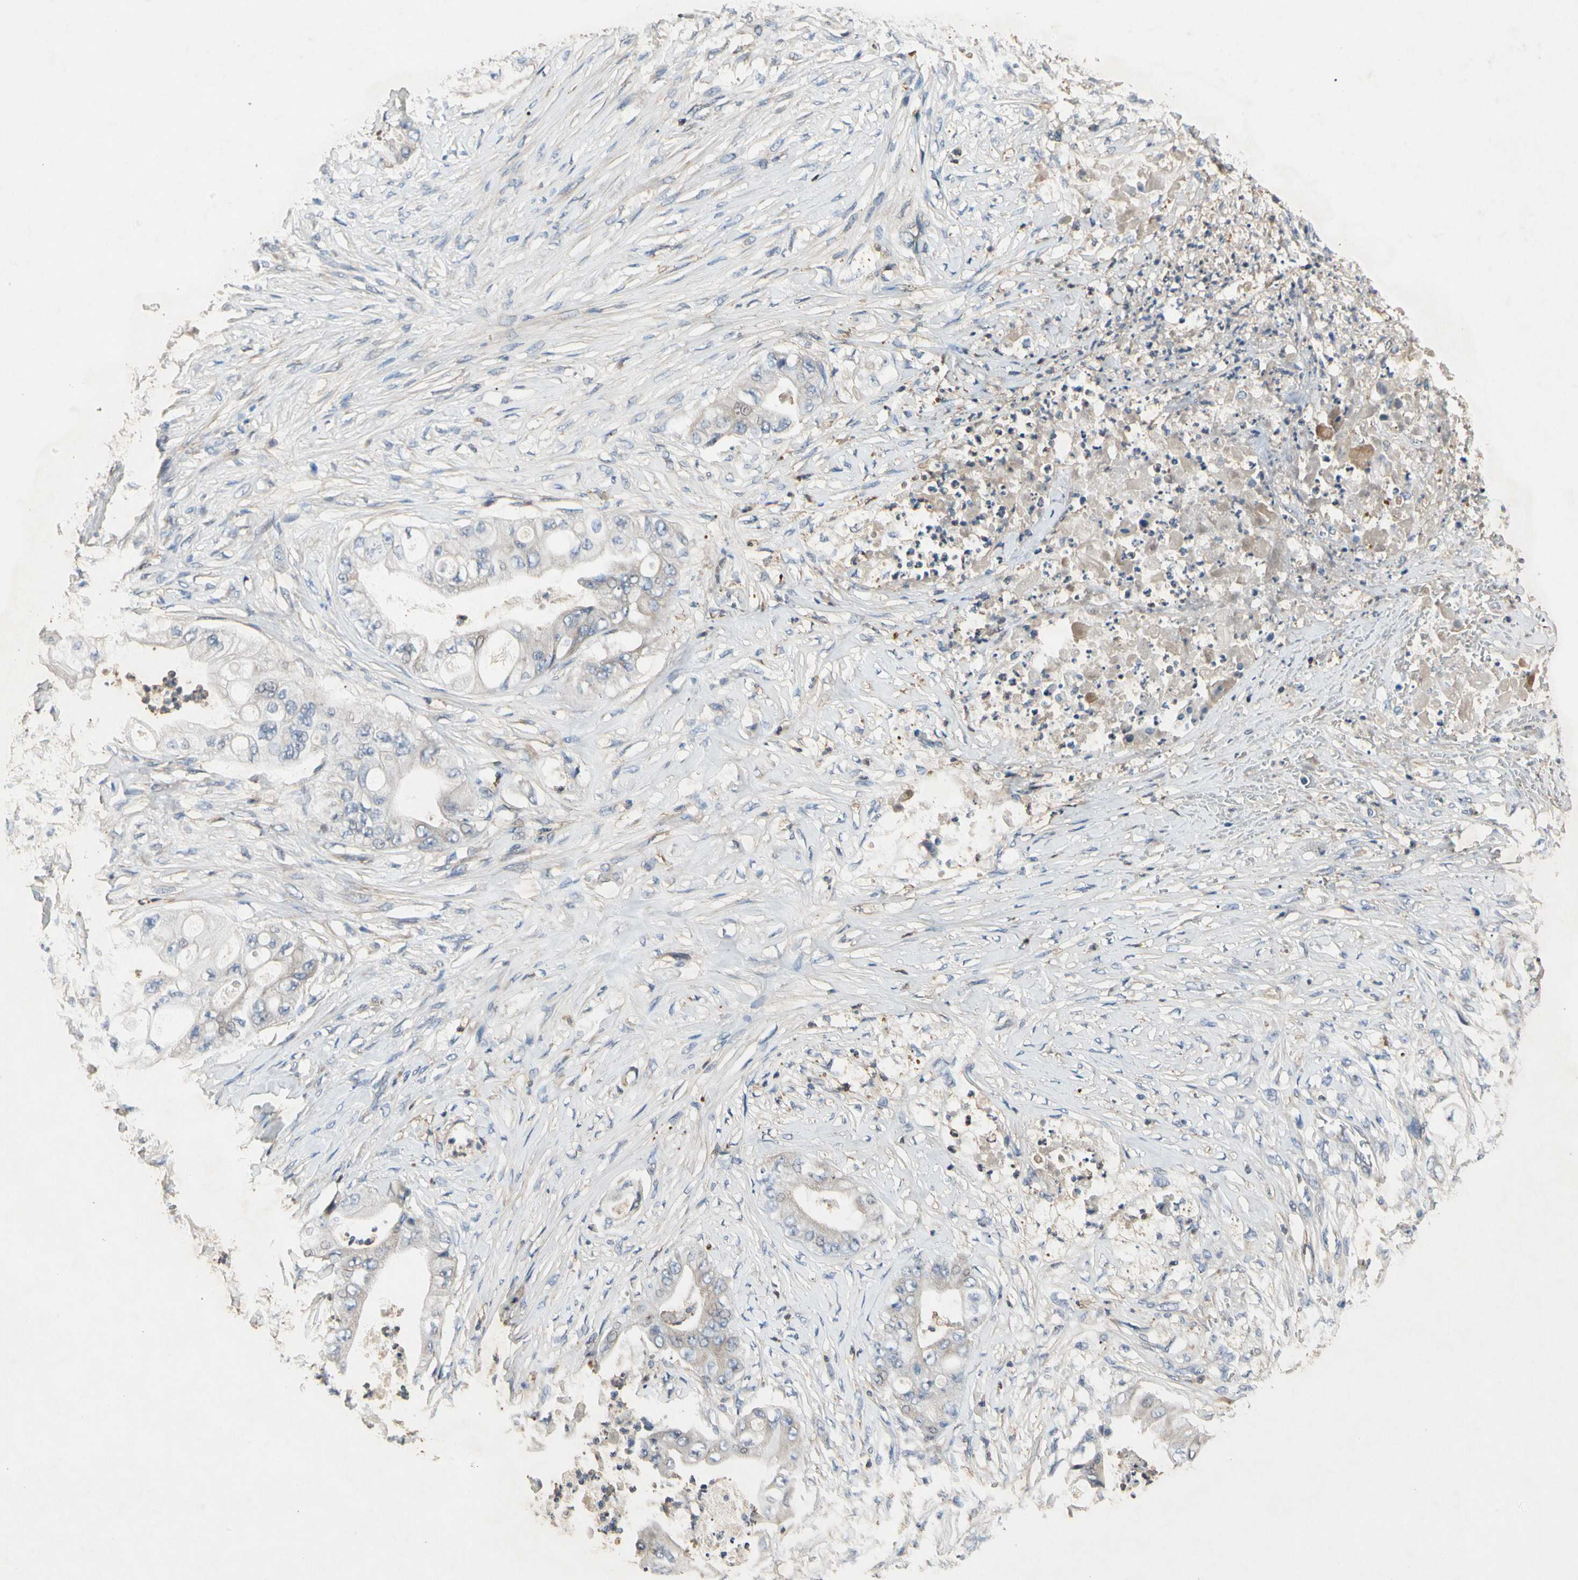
{"staining": {"intensity": "negative", "quantity": "none", "location": "none"}, "tissue": "stomach cancer", "cell_type": "Tumor cells", "image_type": "cancer", "snomed": [{"axis": "morphology", "description": "Adenocarcinoma, NOS"}, {"axis": "topography", "description": "Stomach"}], "caption": "DAB immunohistochemical staining of human stomach adenocarcinoma displays no significant positivity in tumor cells.", "gene": "CRTAC1", "patient": {"sex": "female", "age": 73}}